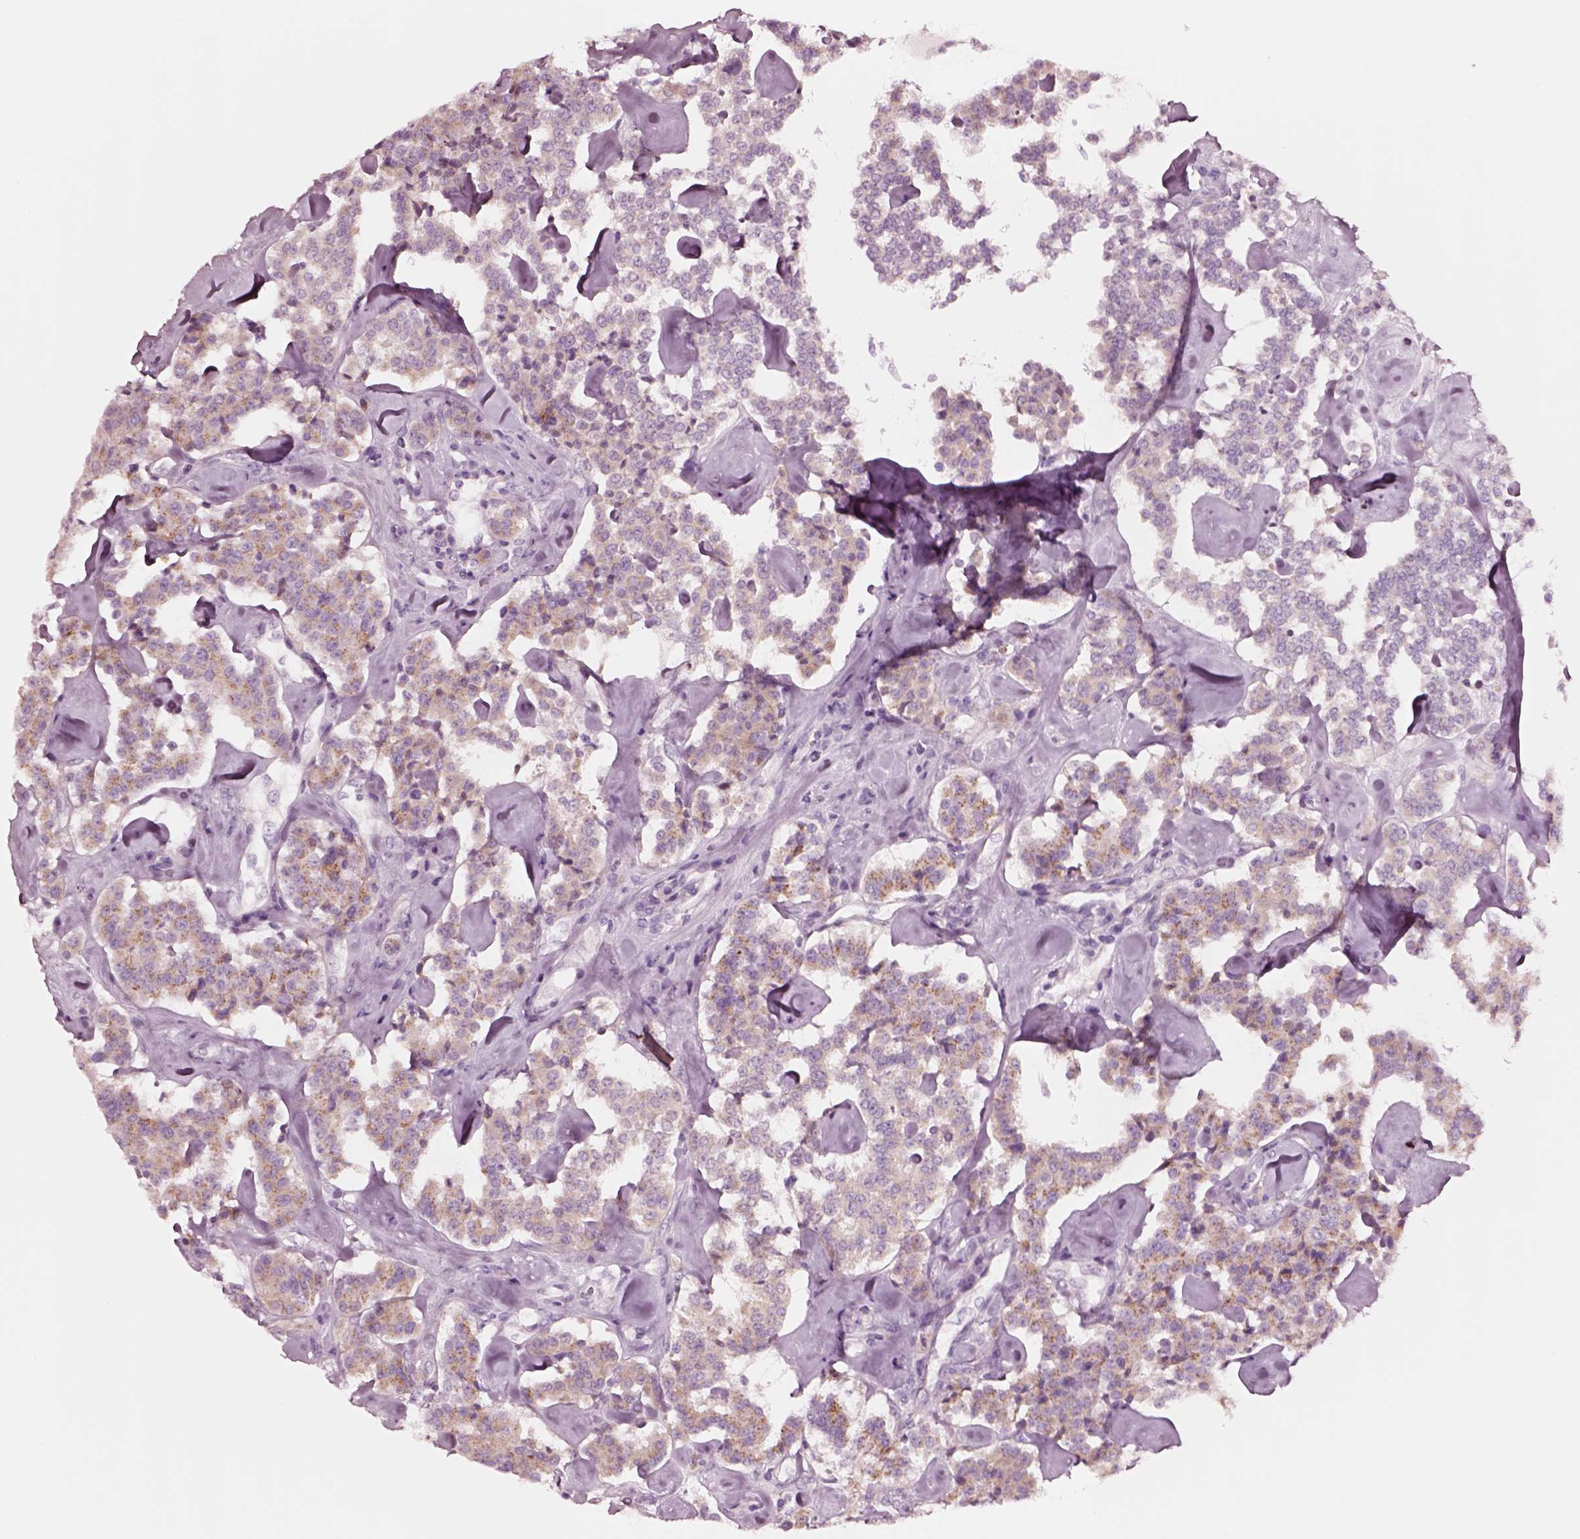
{"staining": {"intensity": "moderate", "quantity": "25%-75%", "location": "cytoplasmic/membranous"}, "tissue": "carcinoid", "cell_type": "Tumor cells", "image_type": "cancer", "snomed": [{"axis": "morphology", "description": "Carcinoid, malignant, NOS"}, {"axis": "topography", "description": "Pancreas"}], "caption": "Brown immunohistochemical staining in carcinoid reveals moderate cytoplasmic/membranous staining in approximately 25%-75% of tumor cells.", "gene": "NMRK2", "patient": {"sex": "male", "age": 41}}